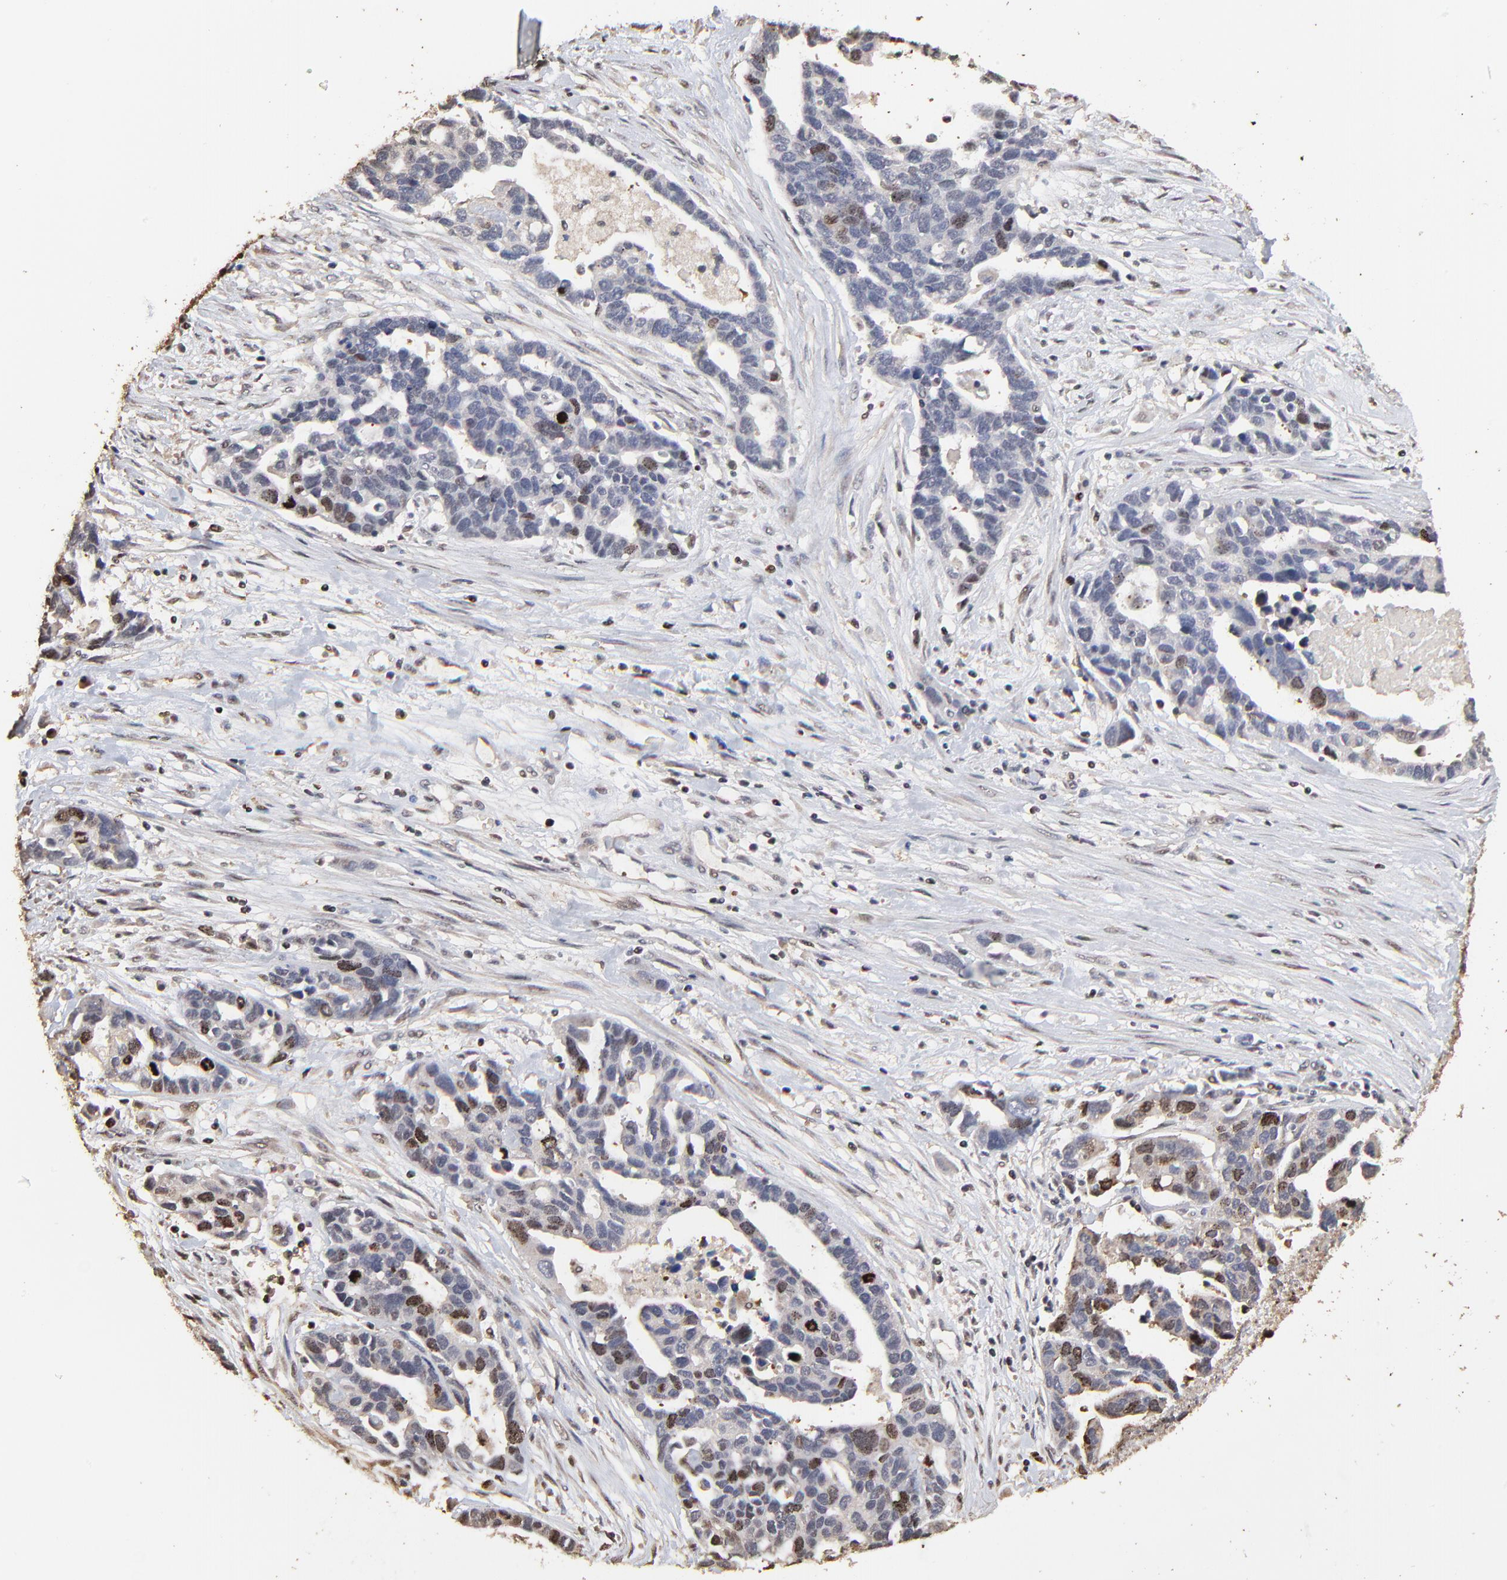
{"staining": {"intensity": "moderate", "quantity": "25%-75%", "location": "nuclear"}, "tissue": "ovarian cancer", "cell_type": "Tumor cells", "image_type": "cancer", "snomed": [{"axis": "morphology", "description": "Cystadenocarcinoma, serous, NOS"}, {"axis": "topography", "description": "Ovary"}], "caption": "Tumor cells exhibit moderate nuclear expression in about 25%-75% of cells in ovarian cancer (serous cystadenocarcinoma). The staining was performed using DAB (3,3'-diaminobenzidine) to visualize the protein expression in brown, while the nuclei were stained in blue with hematoxylin (Magnification: 20x).", "gene": "BIRC5", "patient": {"sex": "female", "age": 54}}